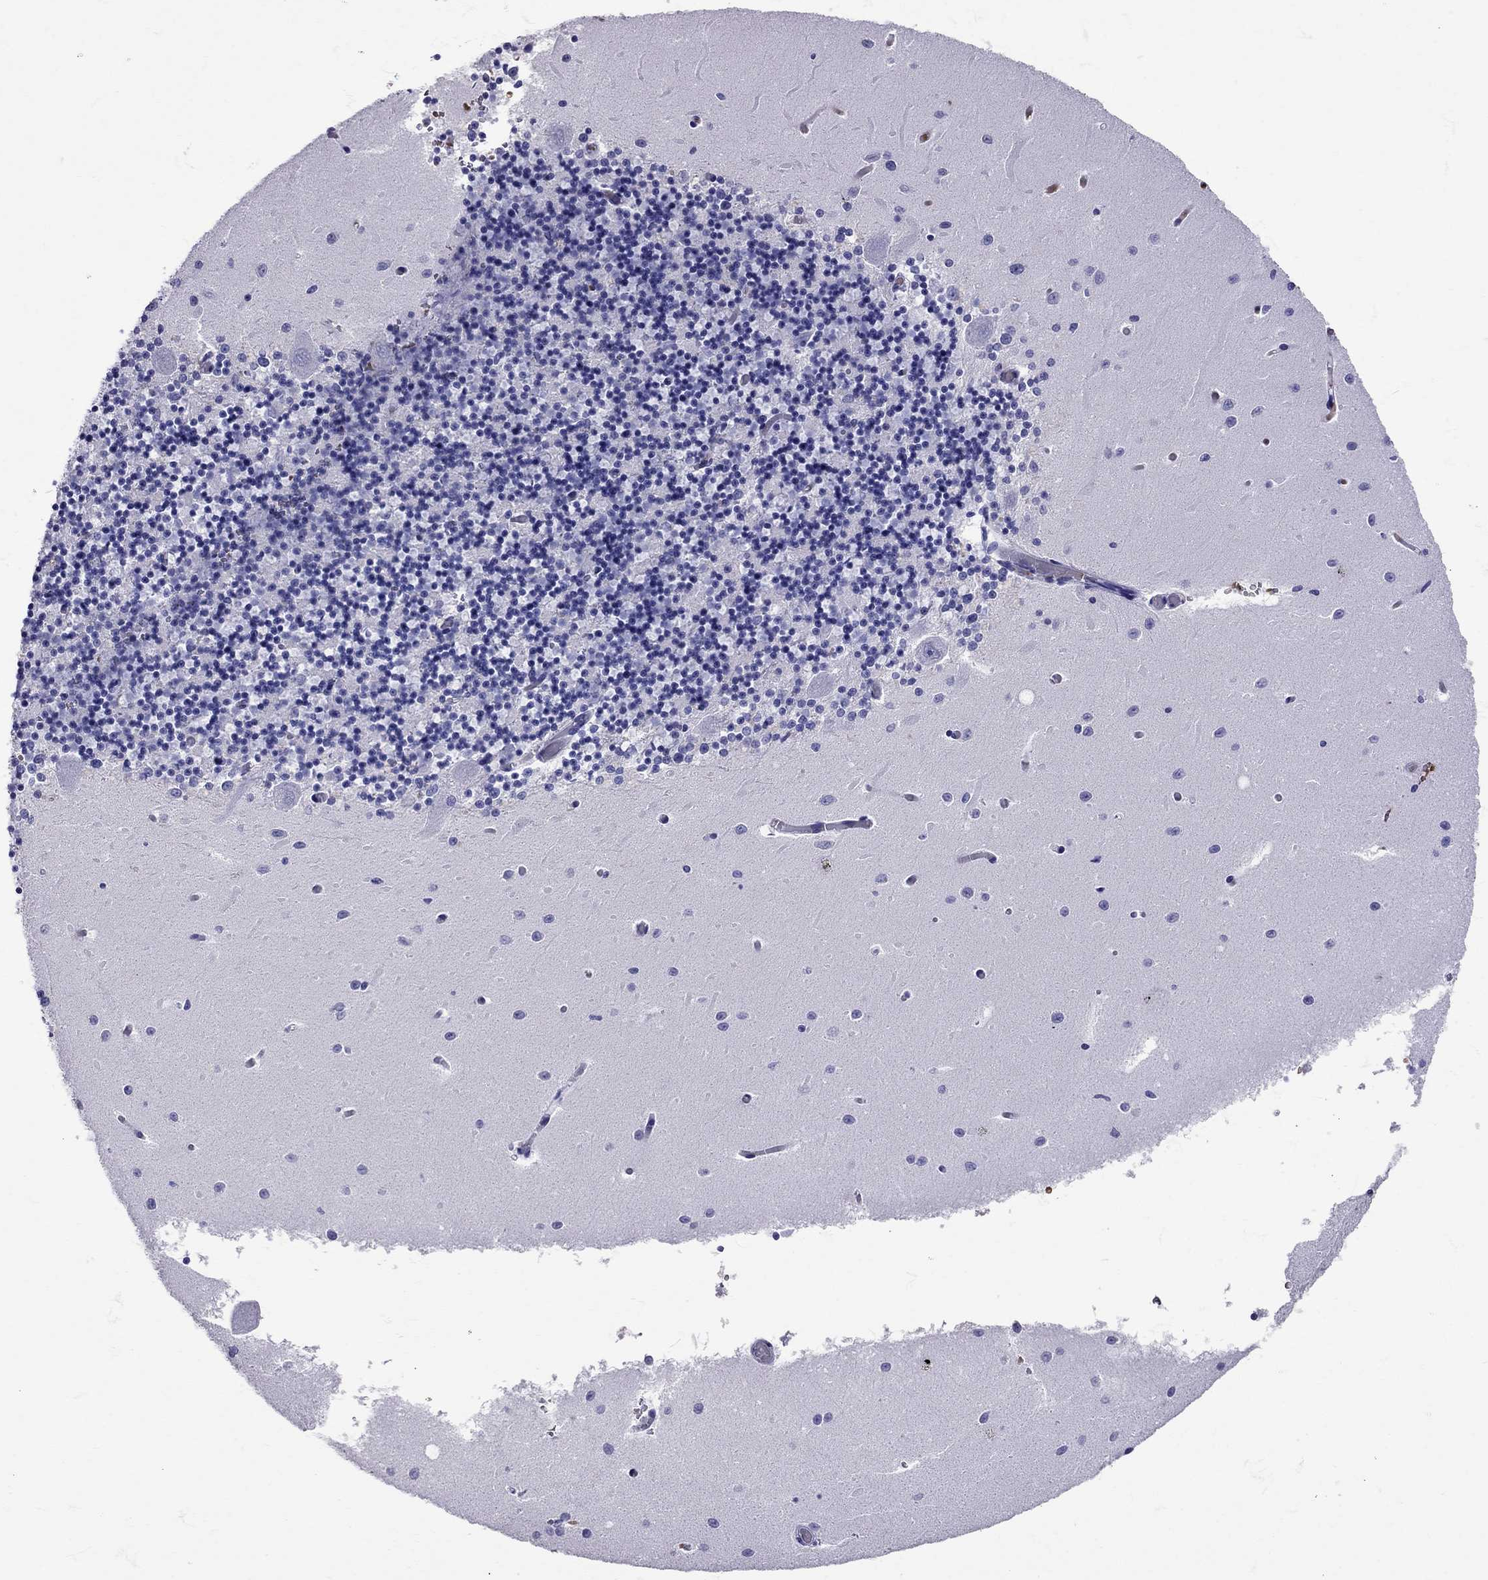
{"staining": {"intensity": "negative", "quantity": "none", "location": "none"}, "tissue": "cerebellum", "cell_type": "Cells in granular layer", "image_type": "normal", "snomed": [{"axis": "morphology", "description": "Normal tissue, NOS"}, {"axis": "topography", "description": "Cerebellum"}], "caption": "IHC micrograph of unremarkable cerebellum: cerebellum stained with DAB exhibits no significant protein expression in cells in granular layer.", "gene": "TBR1", "patient": {"sex": "female", "age": 64}}